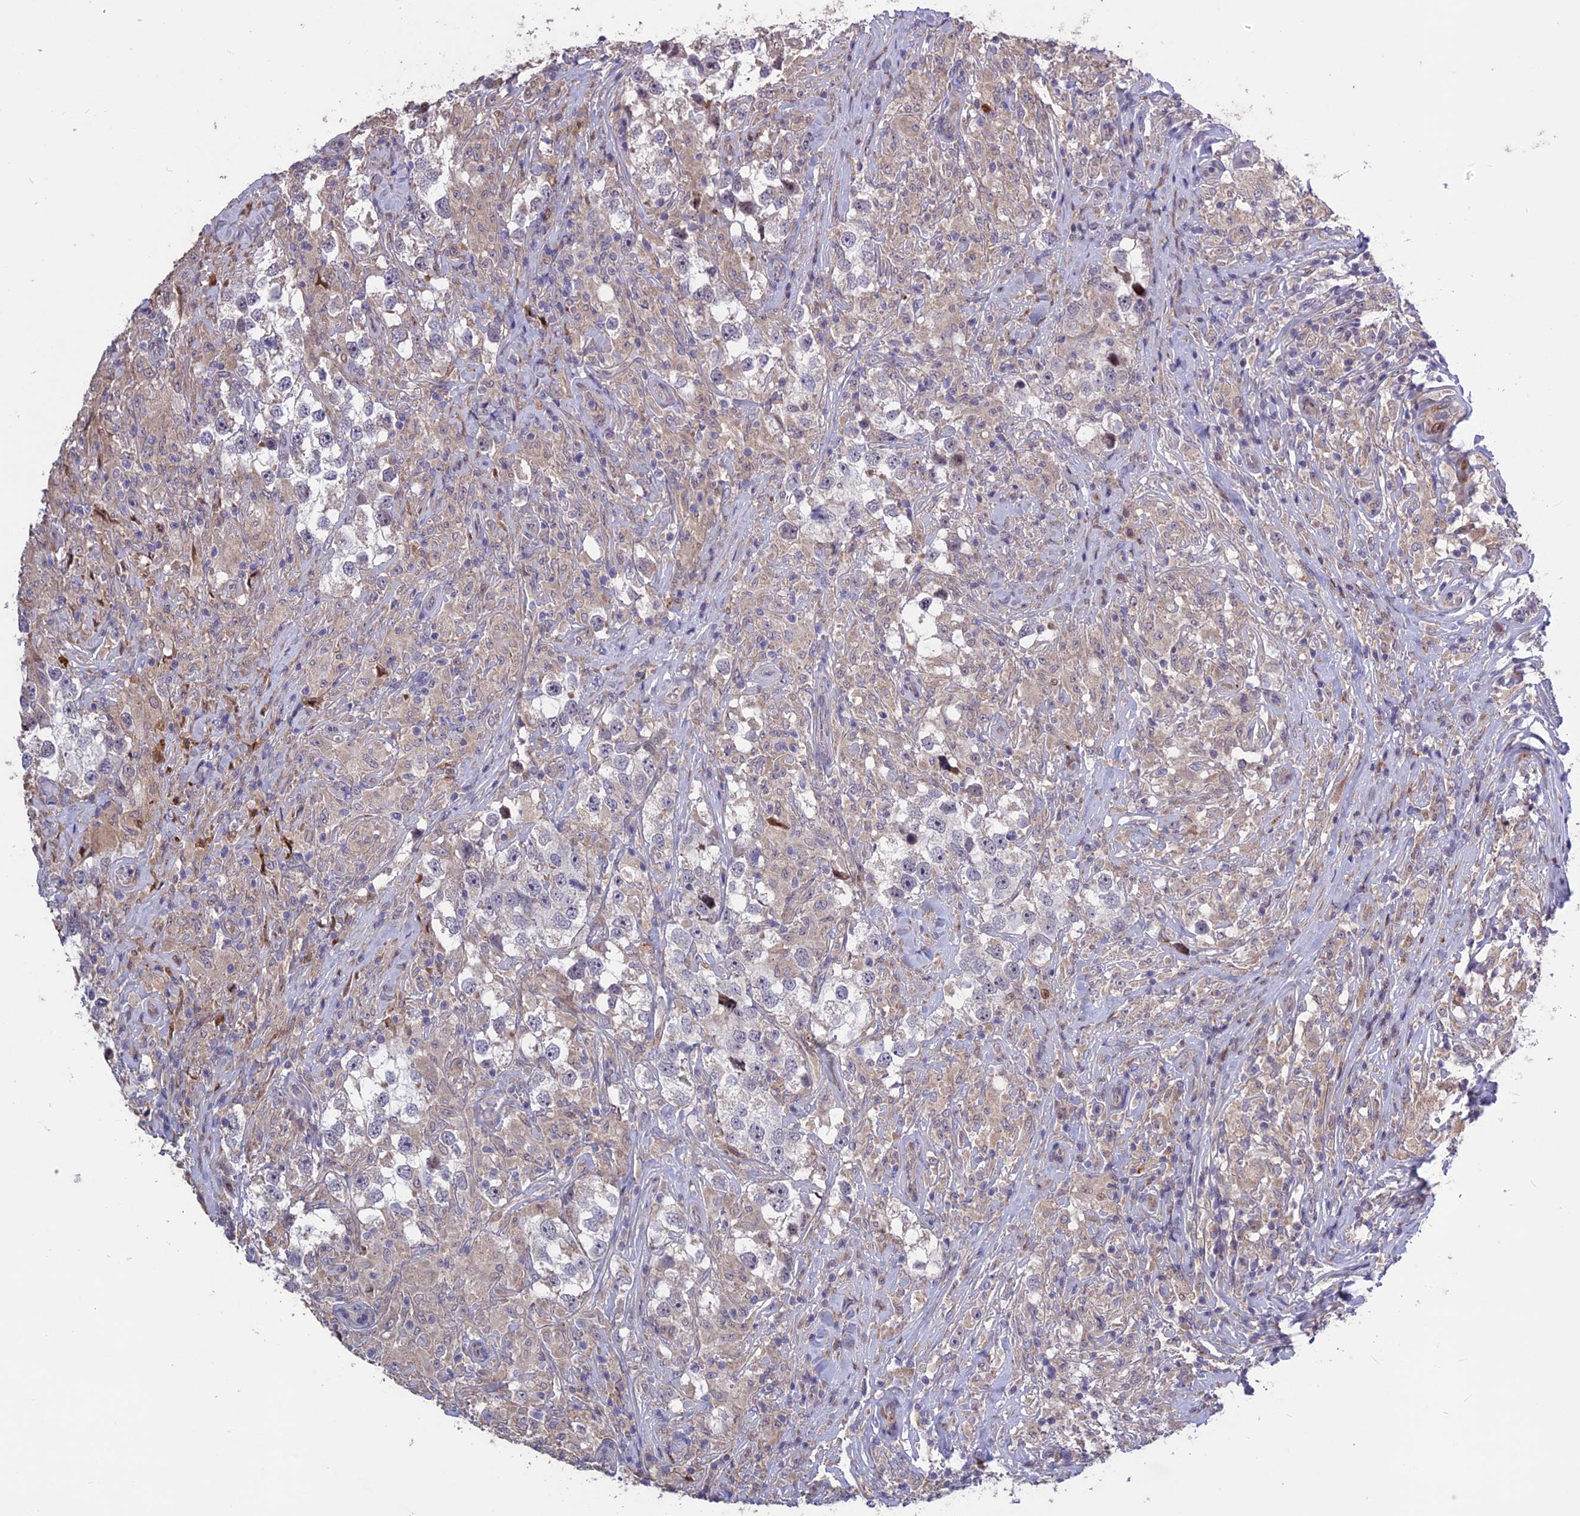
{"staining": {"intensity": "negative", "quantity": "none", "location": "none"}, "tissue": "testis cancer", "cell_type": "Tumor cells", "image_type": "cancer", "snomed": [{"axis": "morphology", "description": "Seminoma, NOS"}, {"axis": "topography", "description": "Testis"}], "caption": "Tumor cells are negative for brown protein staining in testis seminoma.", "gene": "SPG21", "patient": {"sex": "male", "age": 46}}